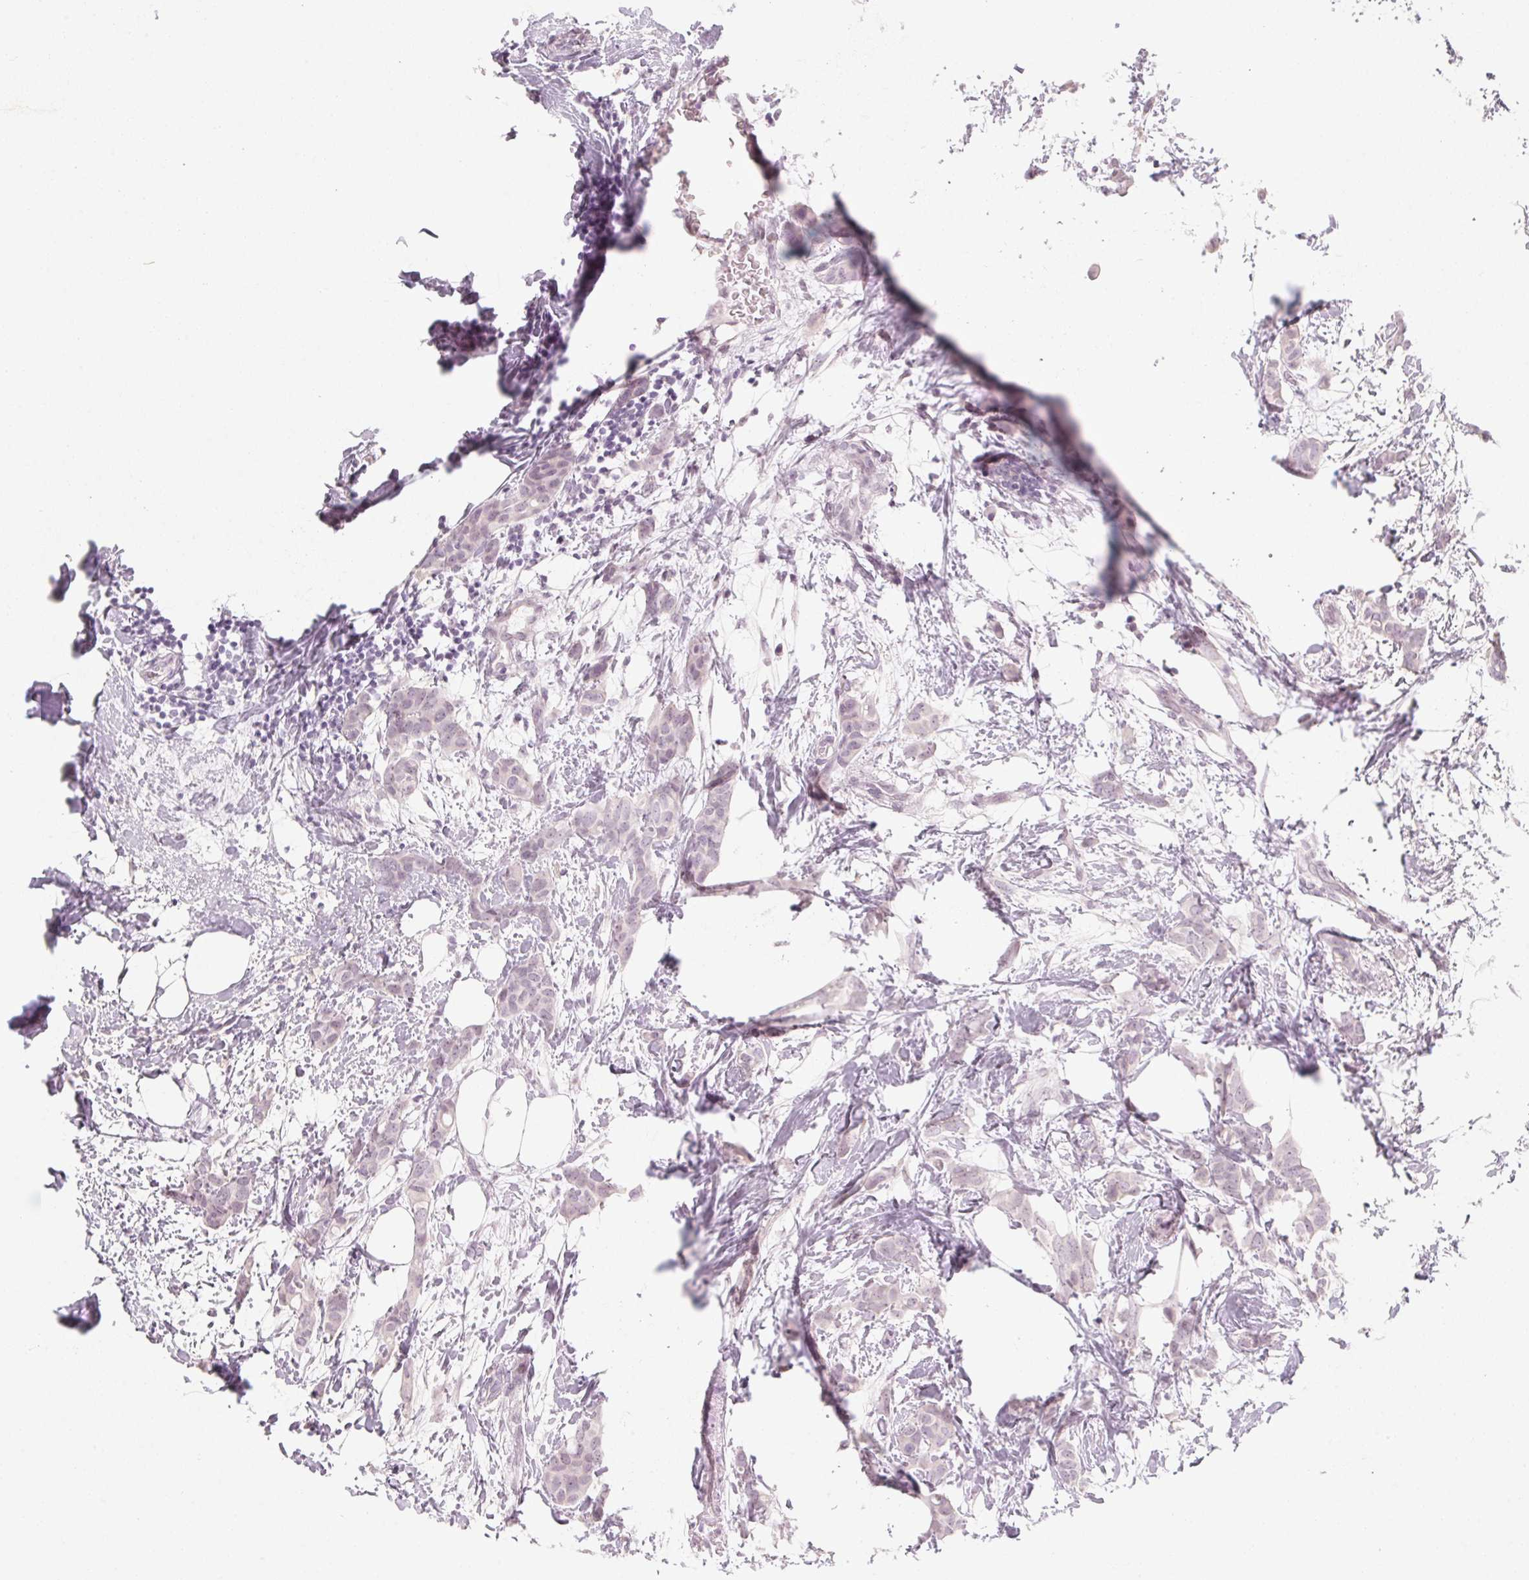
{"staining": {"intensity": "negative", "quantity": "none", "location": "none"}, "tissue": "breast cancer", "cell_type": "Tumor cells", "image_type": "cancer", "snomed": [{"axis": "morphology", "description": "Duct carcinoma"}, {"axis": "topography", "description": "Breast"}], "caption": "This is an IHC image of breast cancer (invasive ductal carcinoma). There is no positivity in tumor cells.", "gene": "KCNQ2", "patient": {"sex": "female", "age": 62}}